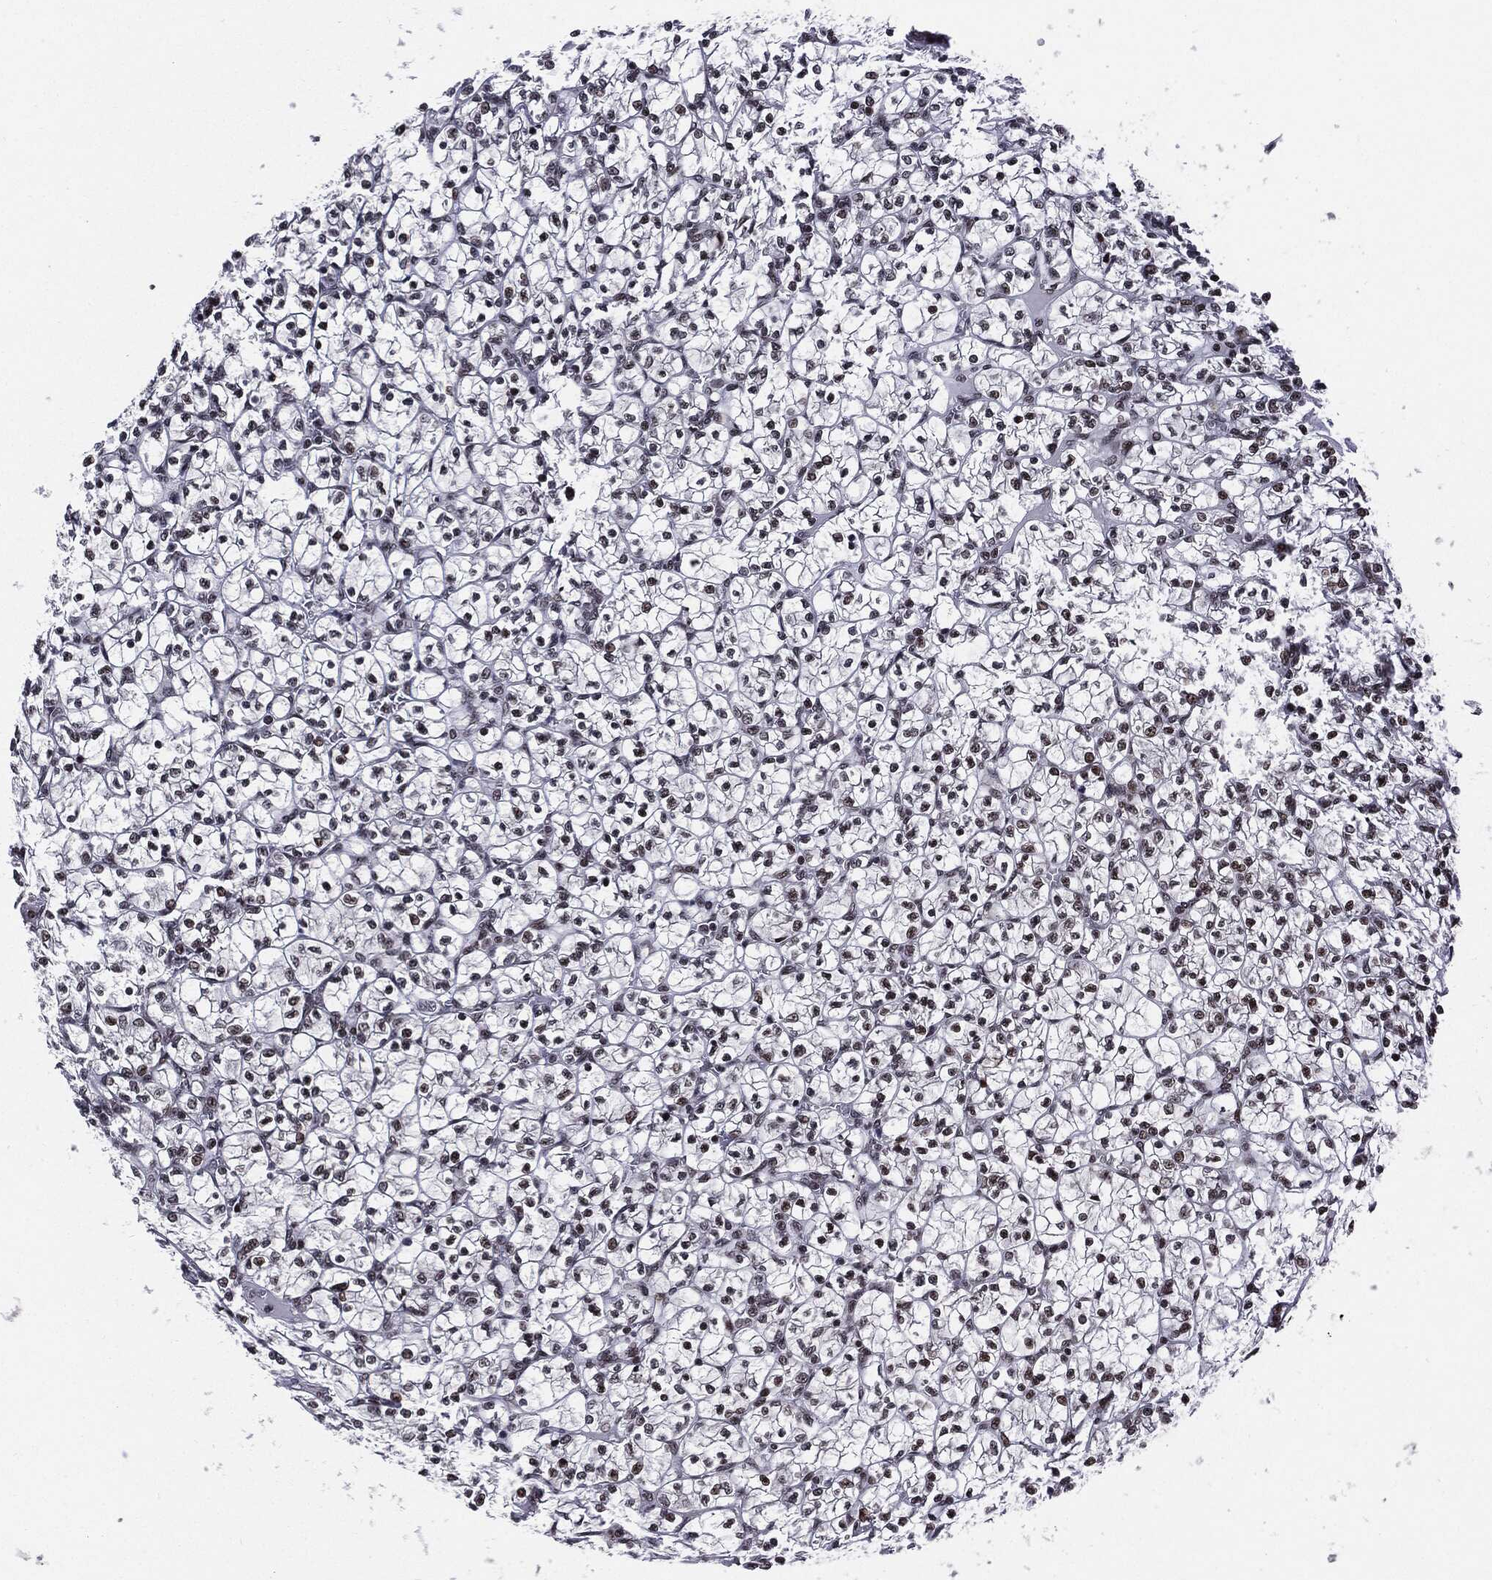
{"staining": {"intensity": "strong", "quantity": "25%-75%", "location": "nuclear"}, "tissue": "renal cancer", "cell_type": "Tumor cells", "image_type": "cancer", "snomed": [{"axis": "morphology", "description": "Adenocarcinoma, NOS"}, {"axis": "topography", "description": "Kidney"}], "caption": "Renal cancer (adenocarcinoma) tissue exhibits strong nuclear expression in about 25%-75% of tumor cells, visualized by immunohistochemistry.", "gene": "ZFP91", "patient": {"sex": "female", "age": 89}}